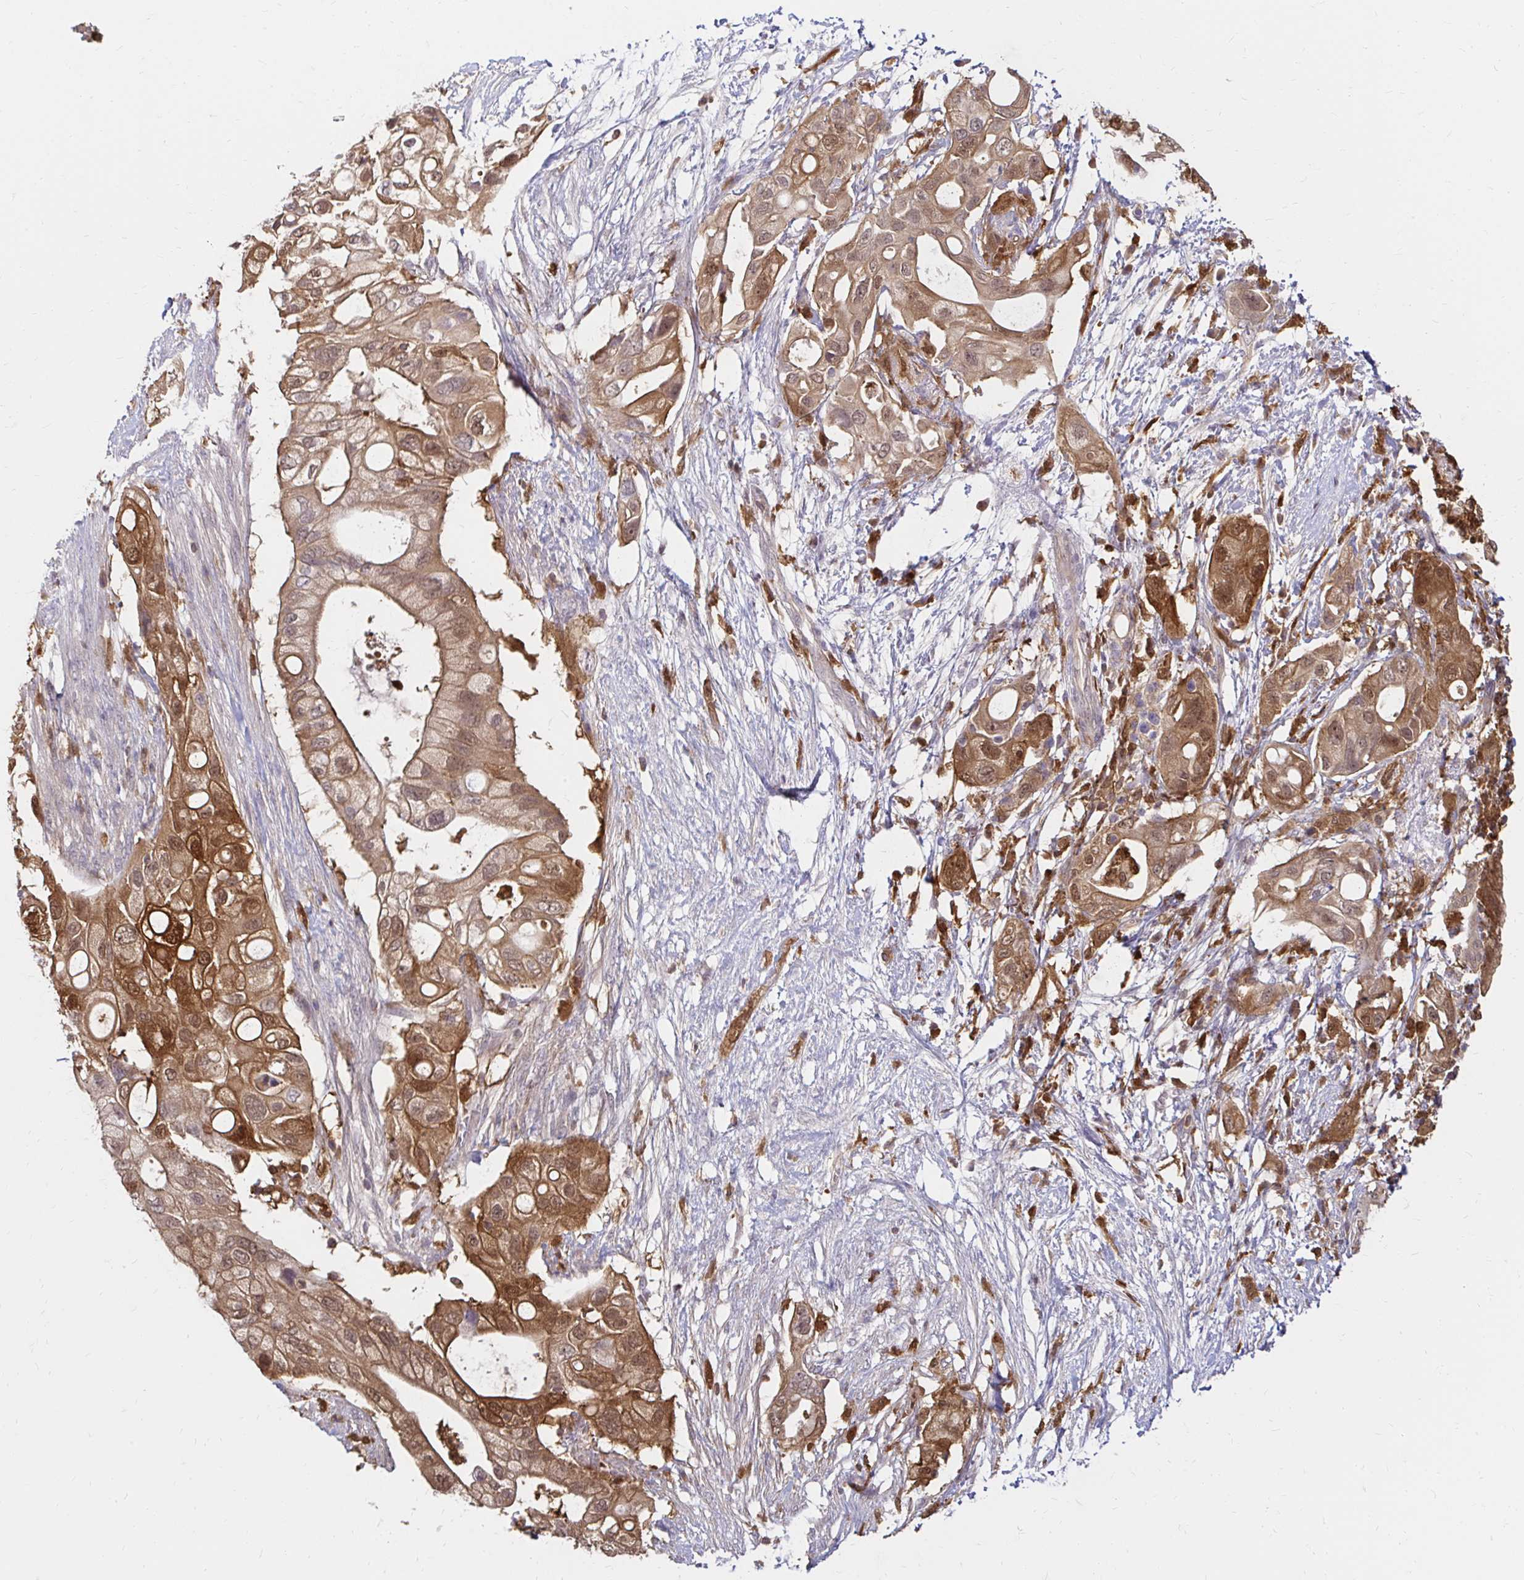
{"staining": {"intensity": "moderate", "quantity": ">75%", "location": "cytoplasmic/membranous,nuclear"}, "tissue": "pancreatic cancer", "cell_type": "Tumor cells", "image_type": "cancer", "snomed": [{"axis": "morphology", "description": "Adenocarcinoma, NOS"}, {"axis": "topography", "description": "Pancreas"}], "caption": "An image of pancreatic cancer (adenocarcinoma) stained for a protein displays moderate cytoplasmic/membranous and nuclear brown staining in tumor cells.", "gene": "PYCARD", "patient": {"sex": "female", "age": 72}}